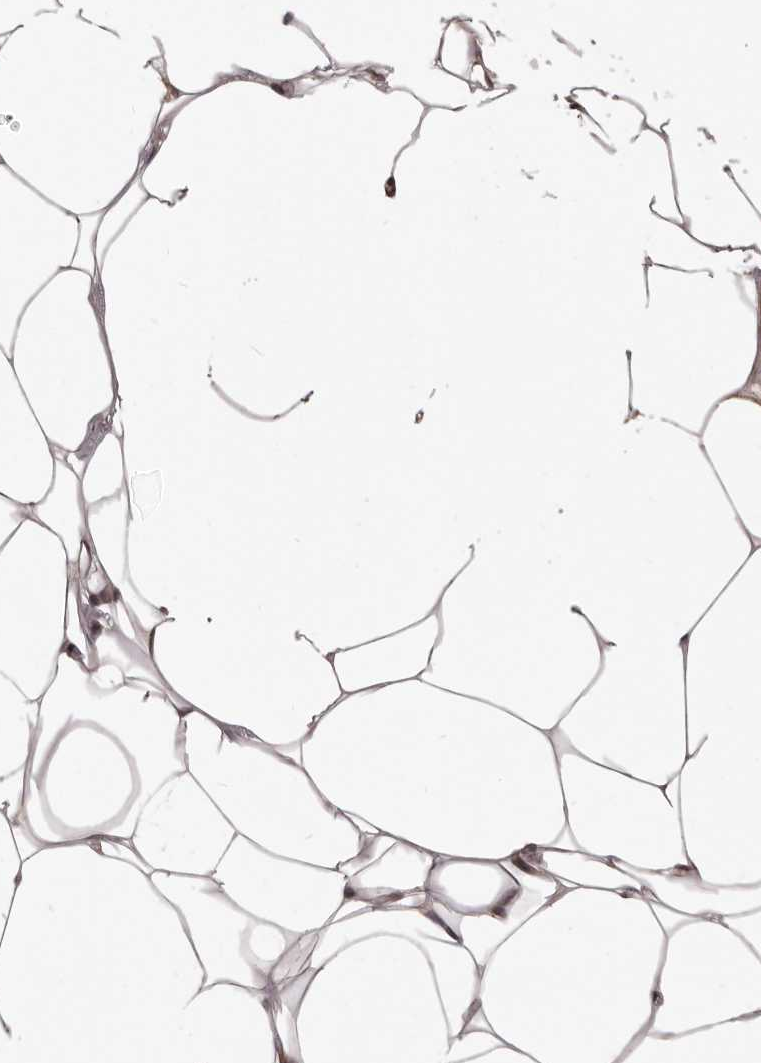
{"staining": {"intensity": "moderate", "quantity": ">75%", "location": "cytoplasmic/membranous"}, "tissue": "adipose tissue", "cell_type": "Adipocytes", "image_type": "normal", "snomed": [{"axis": "morphology", "description": "Normal tissue, NOS"}, {"axis": "topography", "description": "Breast"}], "caption": "Immunohistochemical staining of normal human adipose tissue shows moderate cytoplasmic/membranous protein staining in about >75% of adipocytes. The staining was performed using DAB to visualize the protein expression in brown, while the nuclei were stained in blue with hematoxylin (Magnification: 20x).", "gene": "MTO1", "patient": {"sex": "female", "age": 23}}